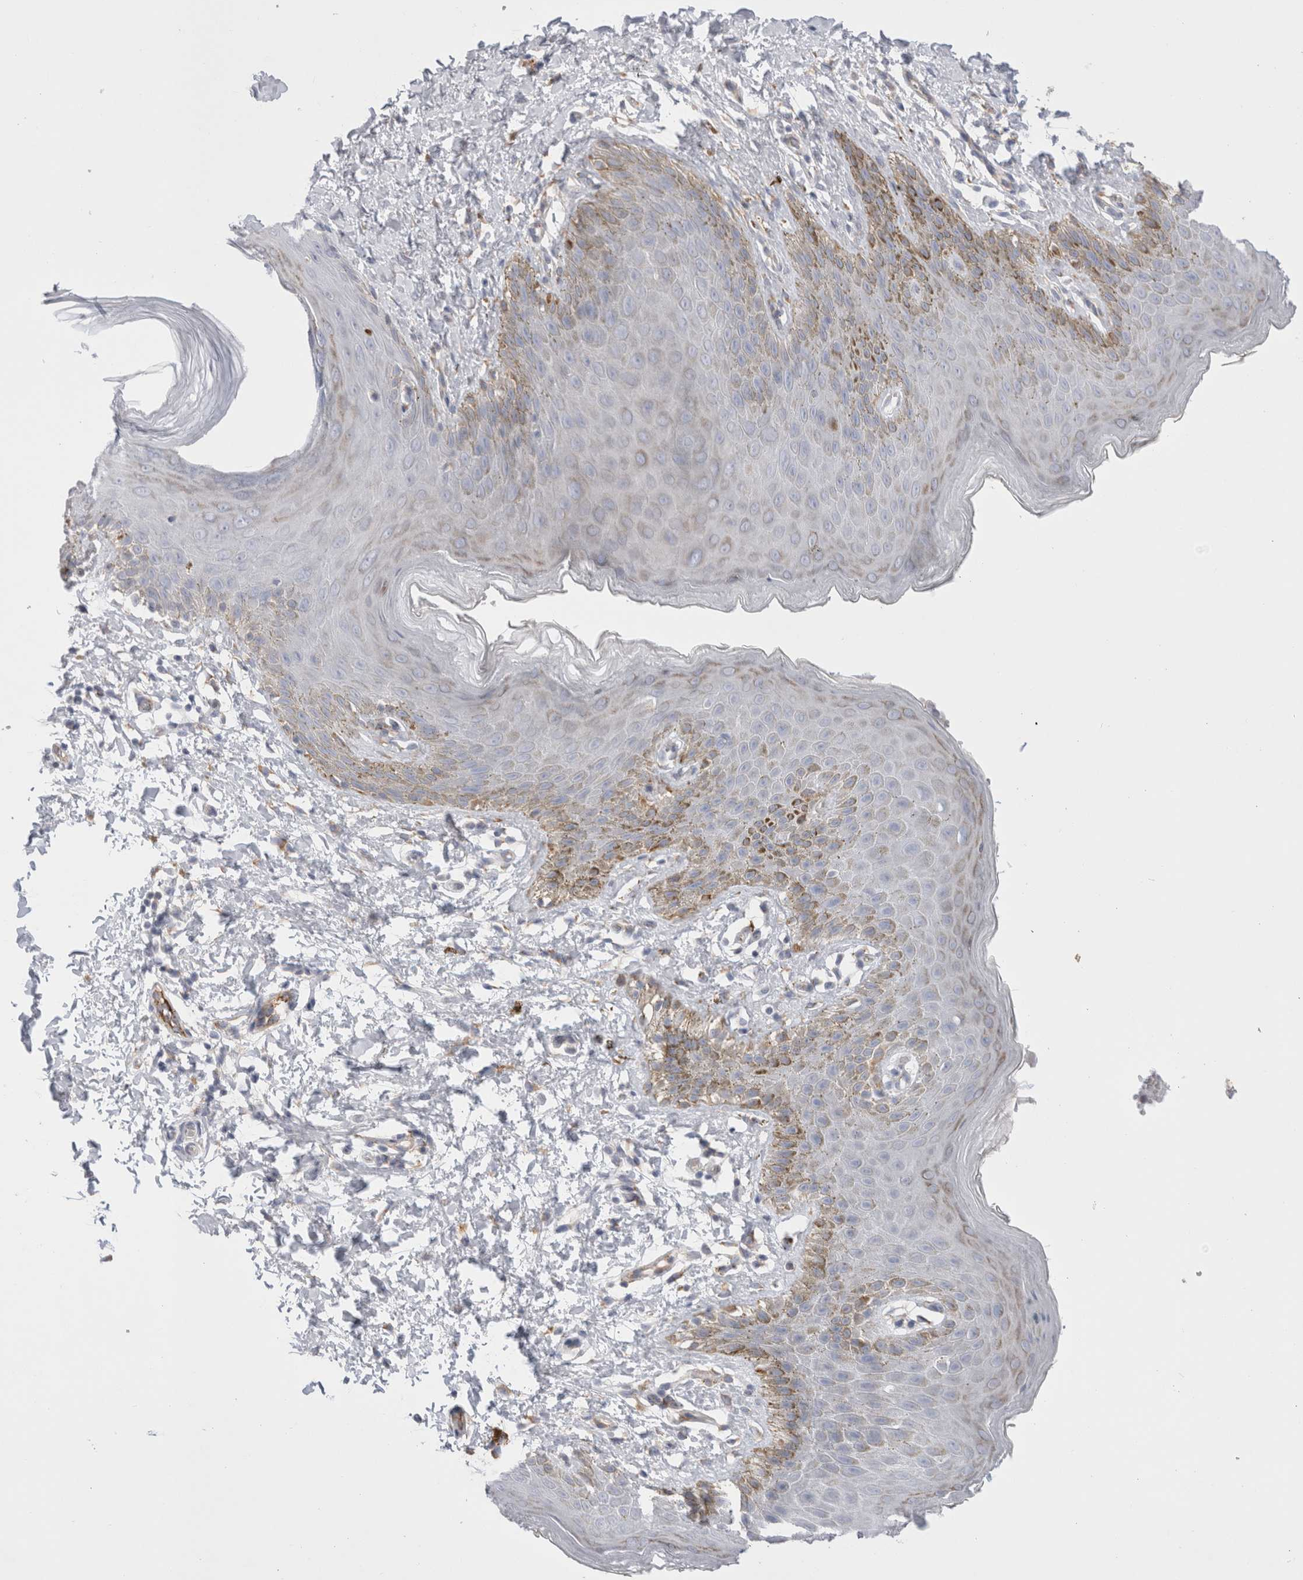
{"staining": {"intensity": "weak", "quantity": "<25%", "location": "cytoplasmic/membranous"}, "tissue": "skin", "cell_type": "Epidermal cells", "image_type": "normal", "snomed": [{"axis": "morphology", "description": "Normal tissue, NOS"}, {"axis": "topography", "description": "Anal"}, {"axis": "topography", "description": "Peripheral nerve tissue"}], "caption": "This is a image of IHC staining of normal skin, which shows no staining in epidermal cells. (Stains: DAB immunohistochemistry with hematoxylin counter stain, Microscopy: brightfield microscopy at high magnification).", "gene": "CNPY4", "patient": {"sex": "male", "age": 44}}